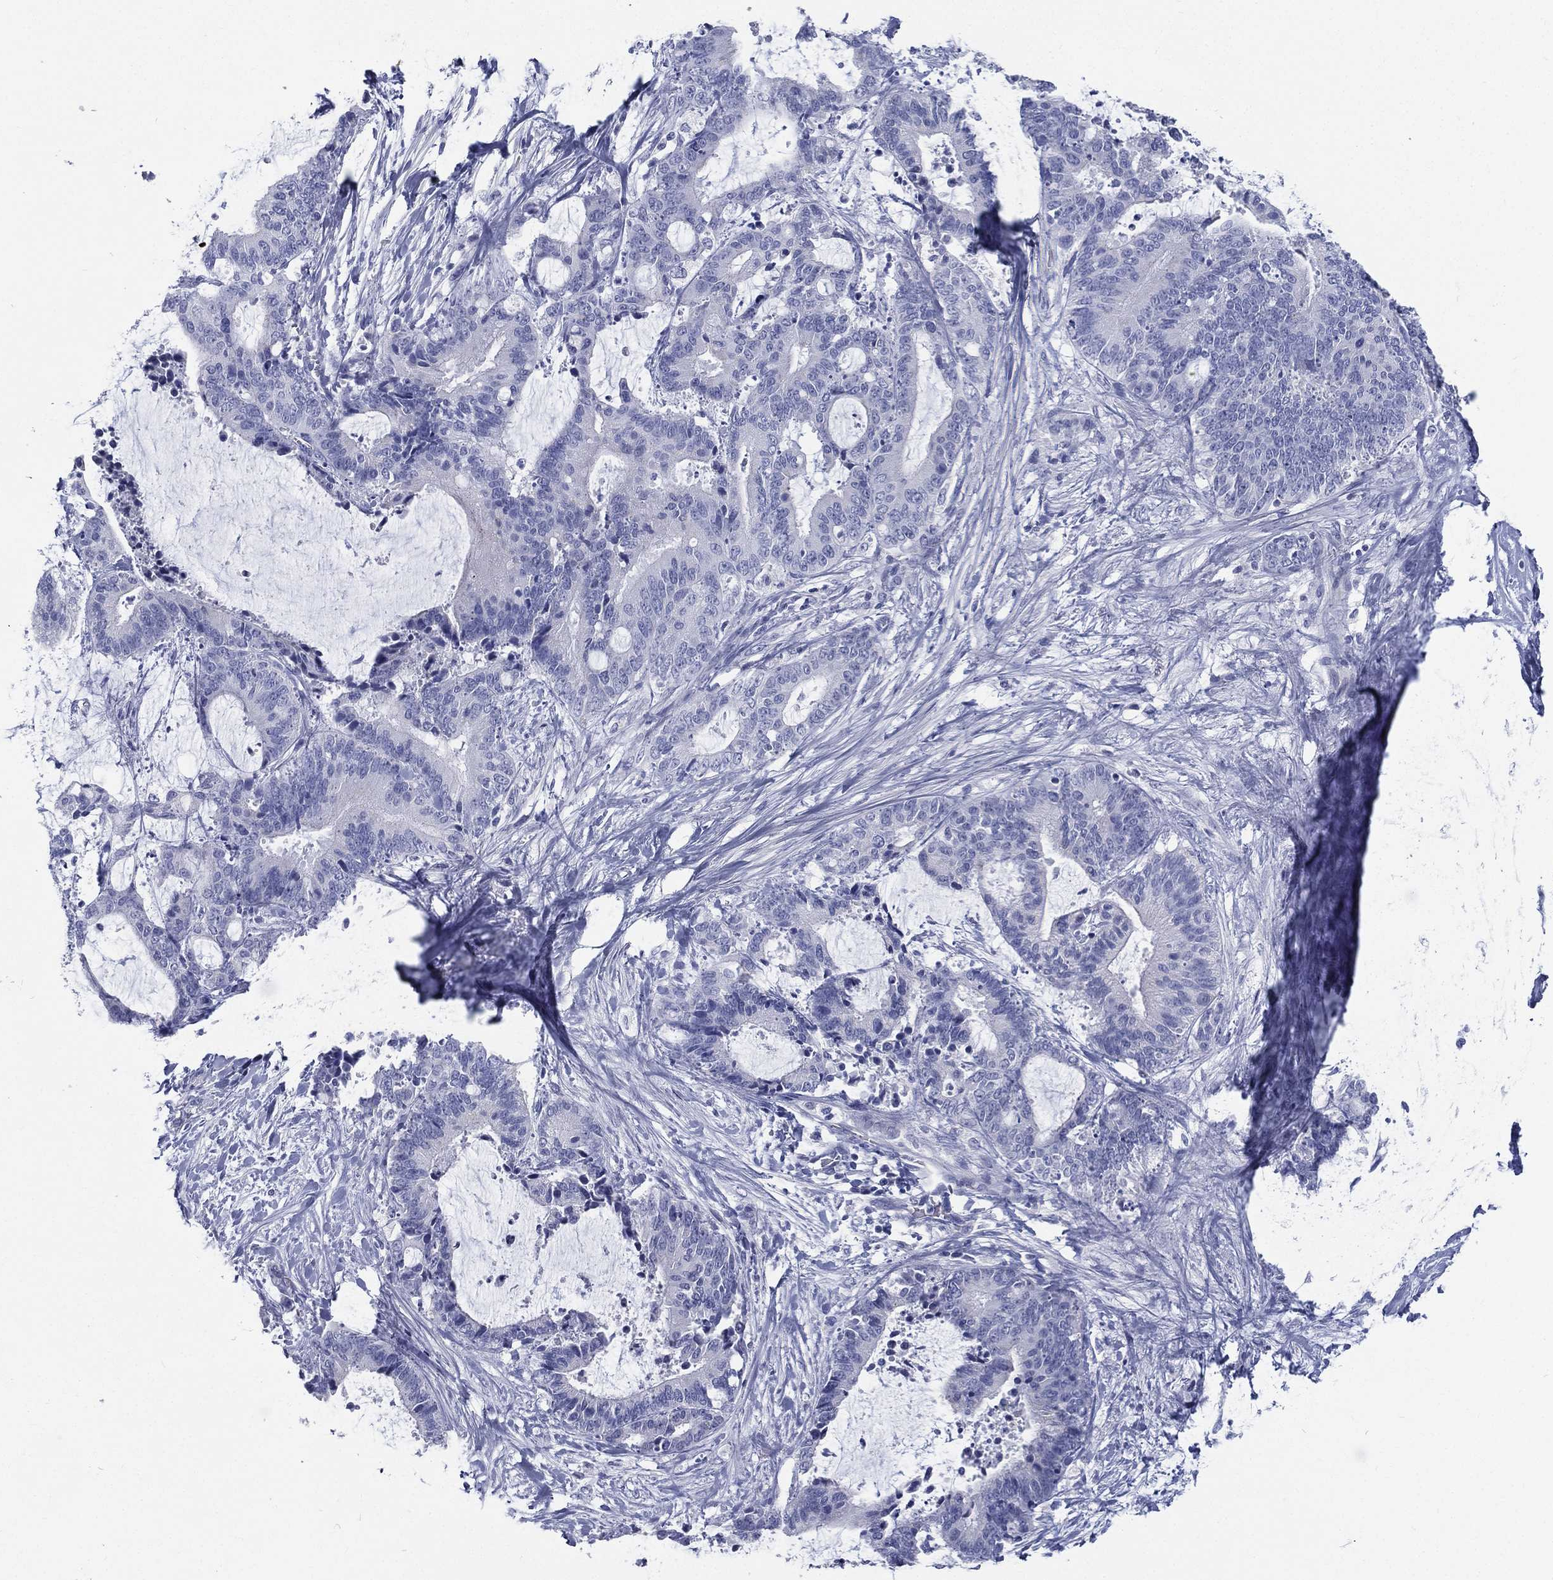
{"staining": {"intensity": "negative", "quantity": "none", "location": "none"}, "tissue": "liver cancer", "cell_type": "Tumor cells", "image_type": "cancer", "snomed": [{"axis": "morphology", "description": "Cholangiocarcinoma"}, {"axis": "topography", "description": "Liver"}], "caption": "Histopathology image shows no protein expression in tumor cells of liver cancer tissue. (DAB immunohistochemistry (IHC) with hematoxylin counter stain).", "gene": "RSPH4A", "patient": {"sex": "female", "age": 73}}